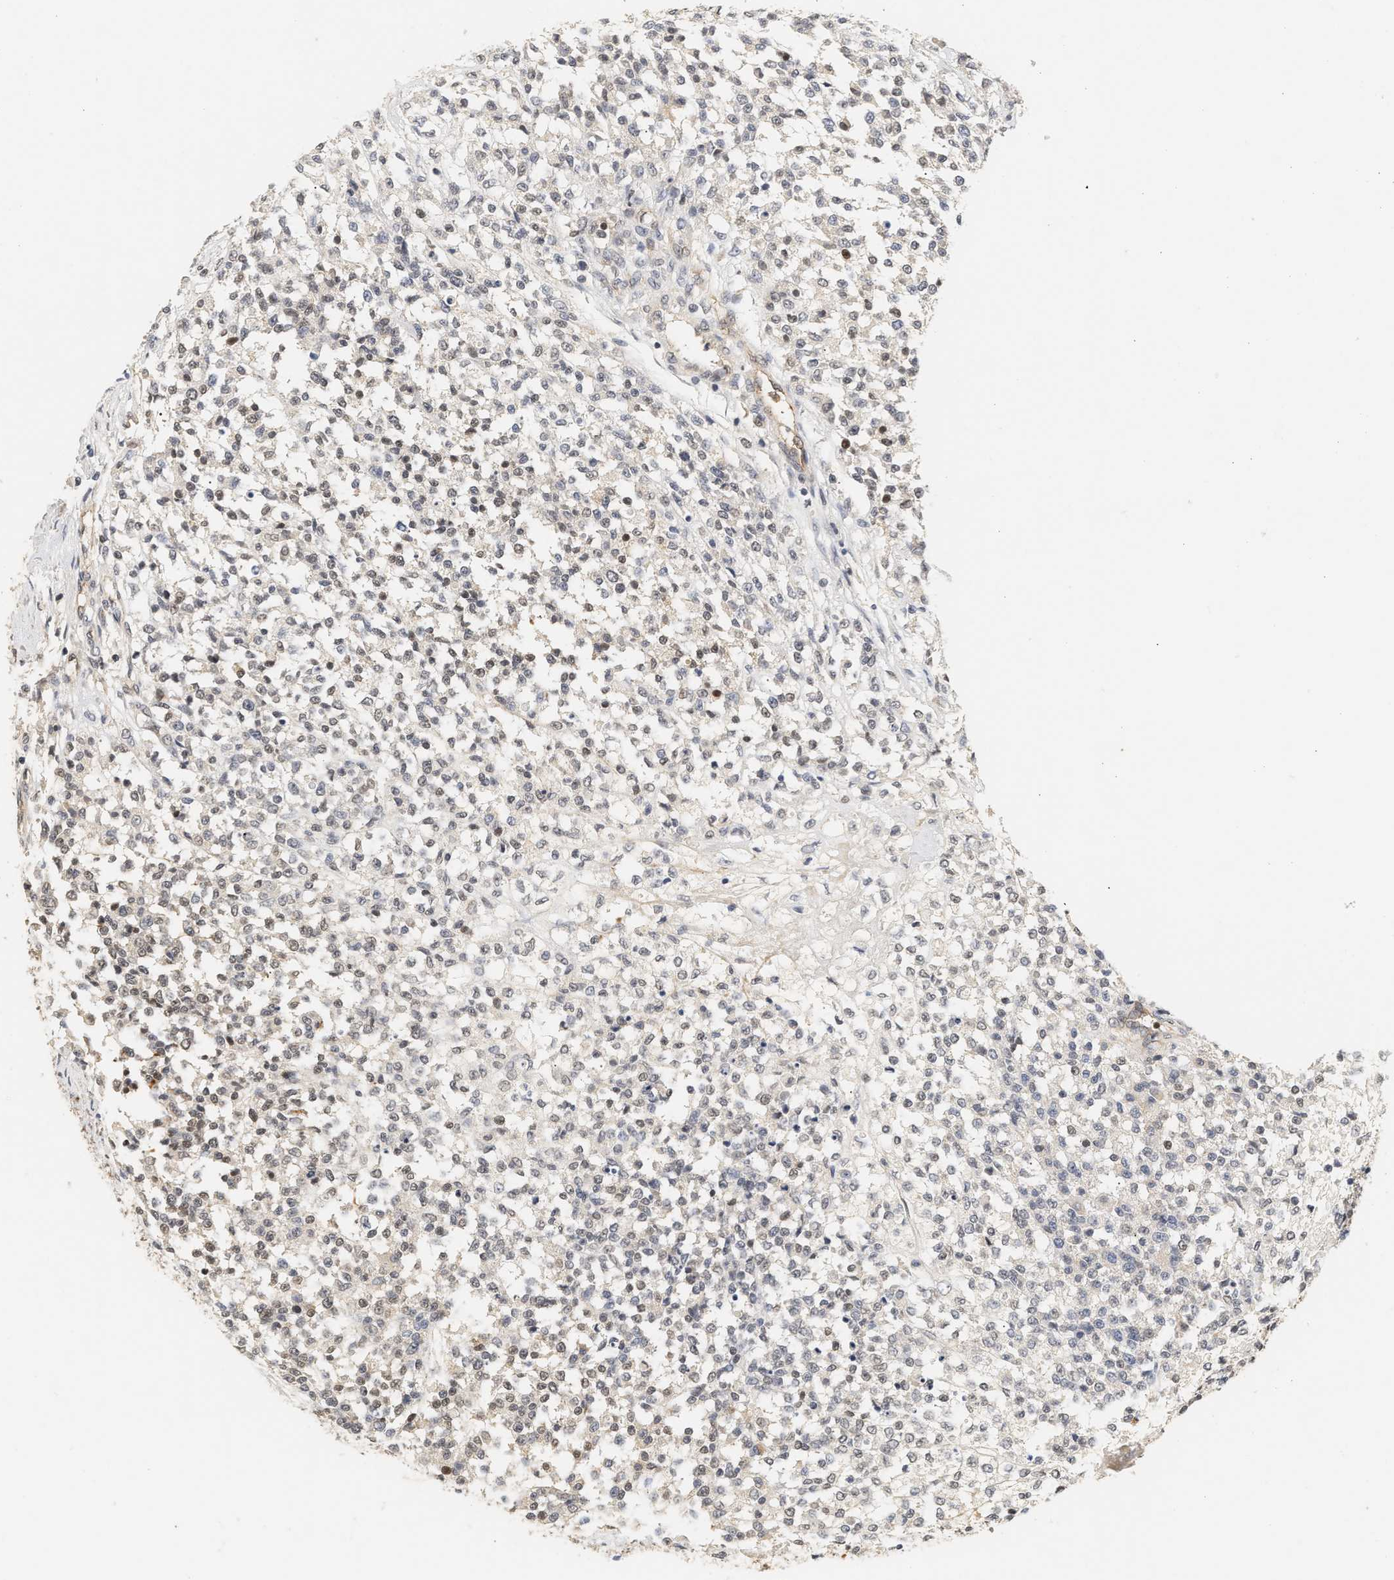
{"staining": {"intensity": "negative", "quantity": "none", "location": "none"}, "tissue": "testis cancer", "cell_type": "Tumor cells", "image_type": "cancer", "snomed": [{"axis": "morphology", "description": "Seminoma, NOS"}, {"axis": "topography", "description": "Testis"}], "caption": "There is no significant staining in tumor cells of seminoma (testis).", "gene": "PLXND1", "patient": {"sex": "male", "age": 59}}